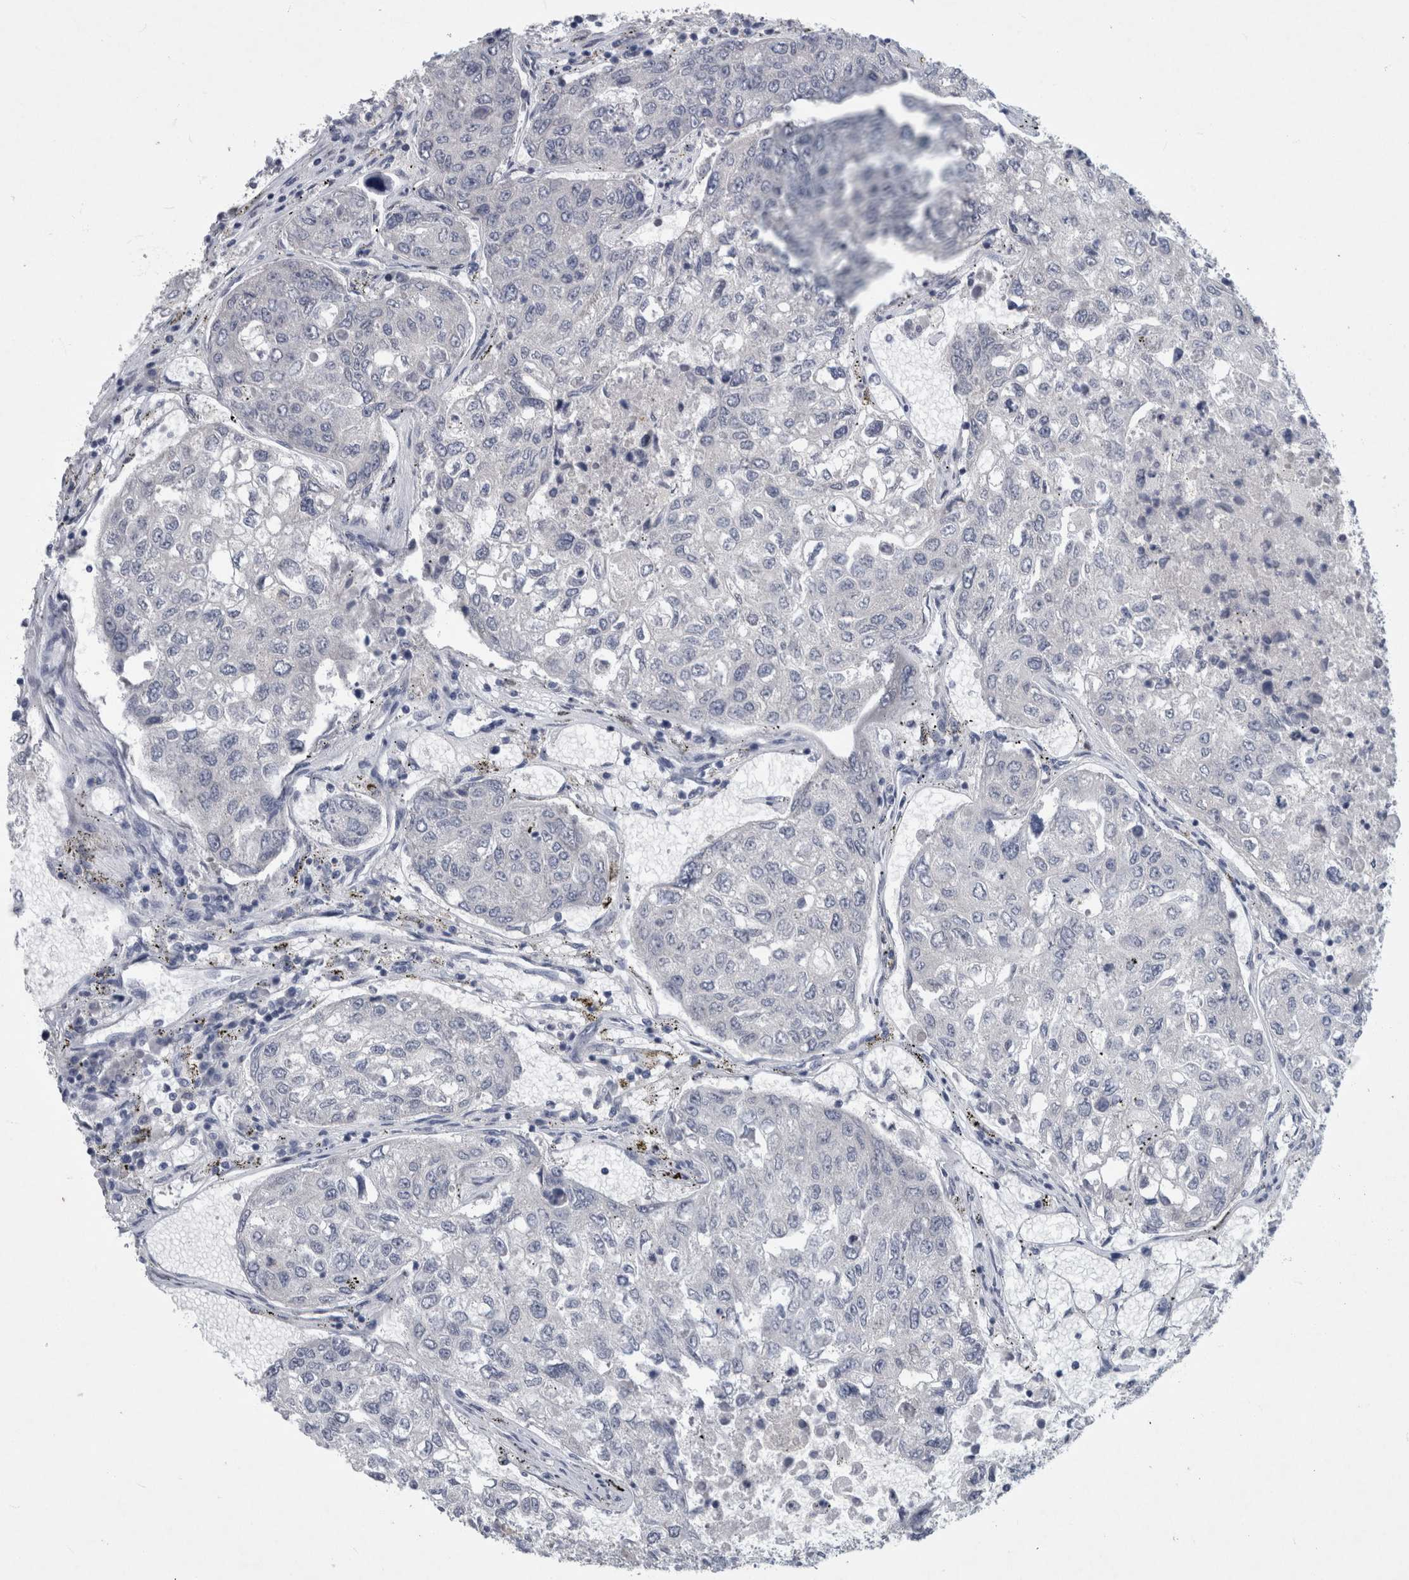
{"staining": {"intensity": "negative", "quantity": "none", "location": "none"}, "tissue": "urothelial cancer", "cell_type": "Tumor cells", "image_type": "cancer", "snomed": [{"axis": "morphology", "description": "Urothelial carcinoma, High grade"}, {"axis": "topography", "description": "Lymph node"}, {"axis": "topography", "description": "Urinary bladder"}], "caption": "This is a histopathology image of immunohistochemistry (IHC) staining of high-grade urothelial carcinoma, which shows no expression in tumor cells. The staining is performed using DAB (3,3'-diaminobenzidine) brown chromogen with nuclei counter-stained in using hematoxylin.", "gene": "FAM83H", "patient": {"sex": "male", "age": 51}}